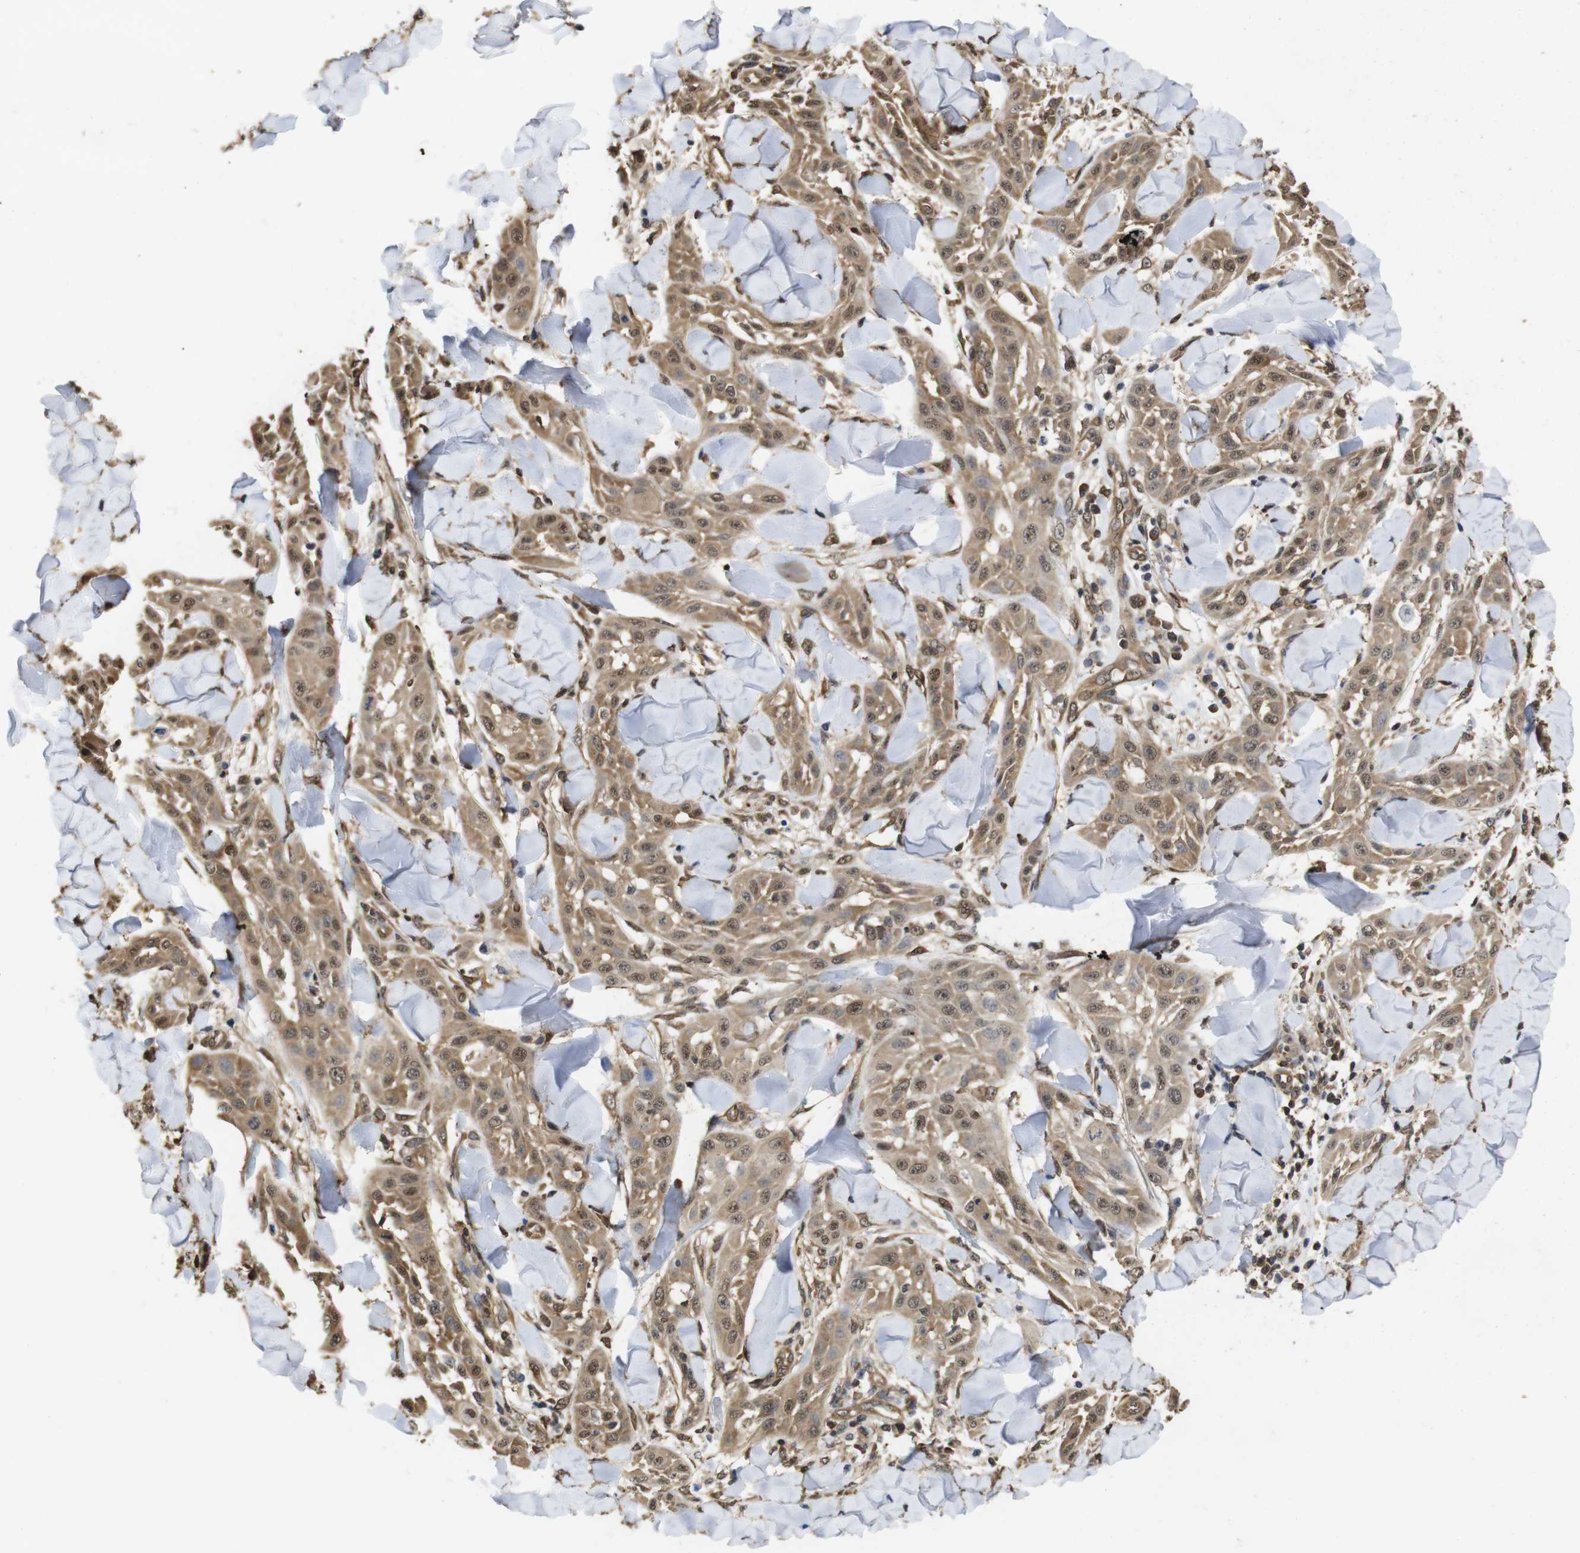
{"staining": {"intensity": "moderate", "quantity": ">75%", "location": "cytoplasmic/membranous,nuclear"}, "tissue": "skin cancer", "cell_type": "Tumor cells", "image_type": "cancer", "snomed": [{"axis": "morphology", "description": "Squamous cell carcinoma, NOS"}, {"axis": "topography", "description": "Skin"}], "caption": "A high-resolution micrograph shows IHC staining of skin cancer, which shows moderate cytoplasmic/membranous and nuclear expression in approximately >75% of tumor cells.", "gene": "SUMO3", "patient": {"sex": "male", "age": 24}}